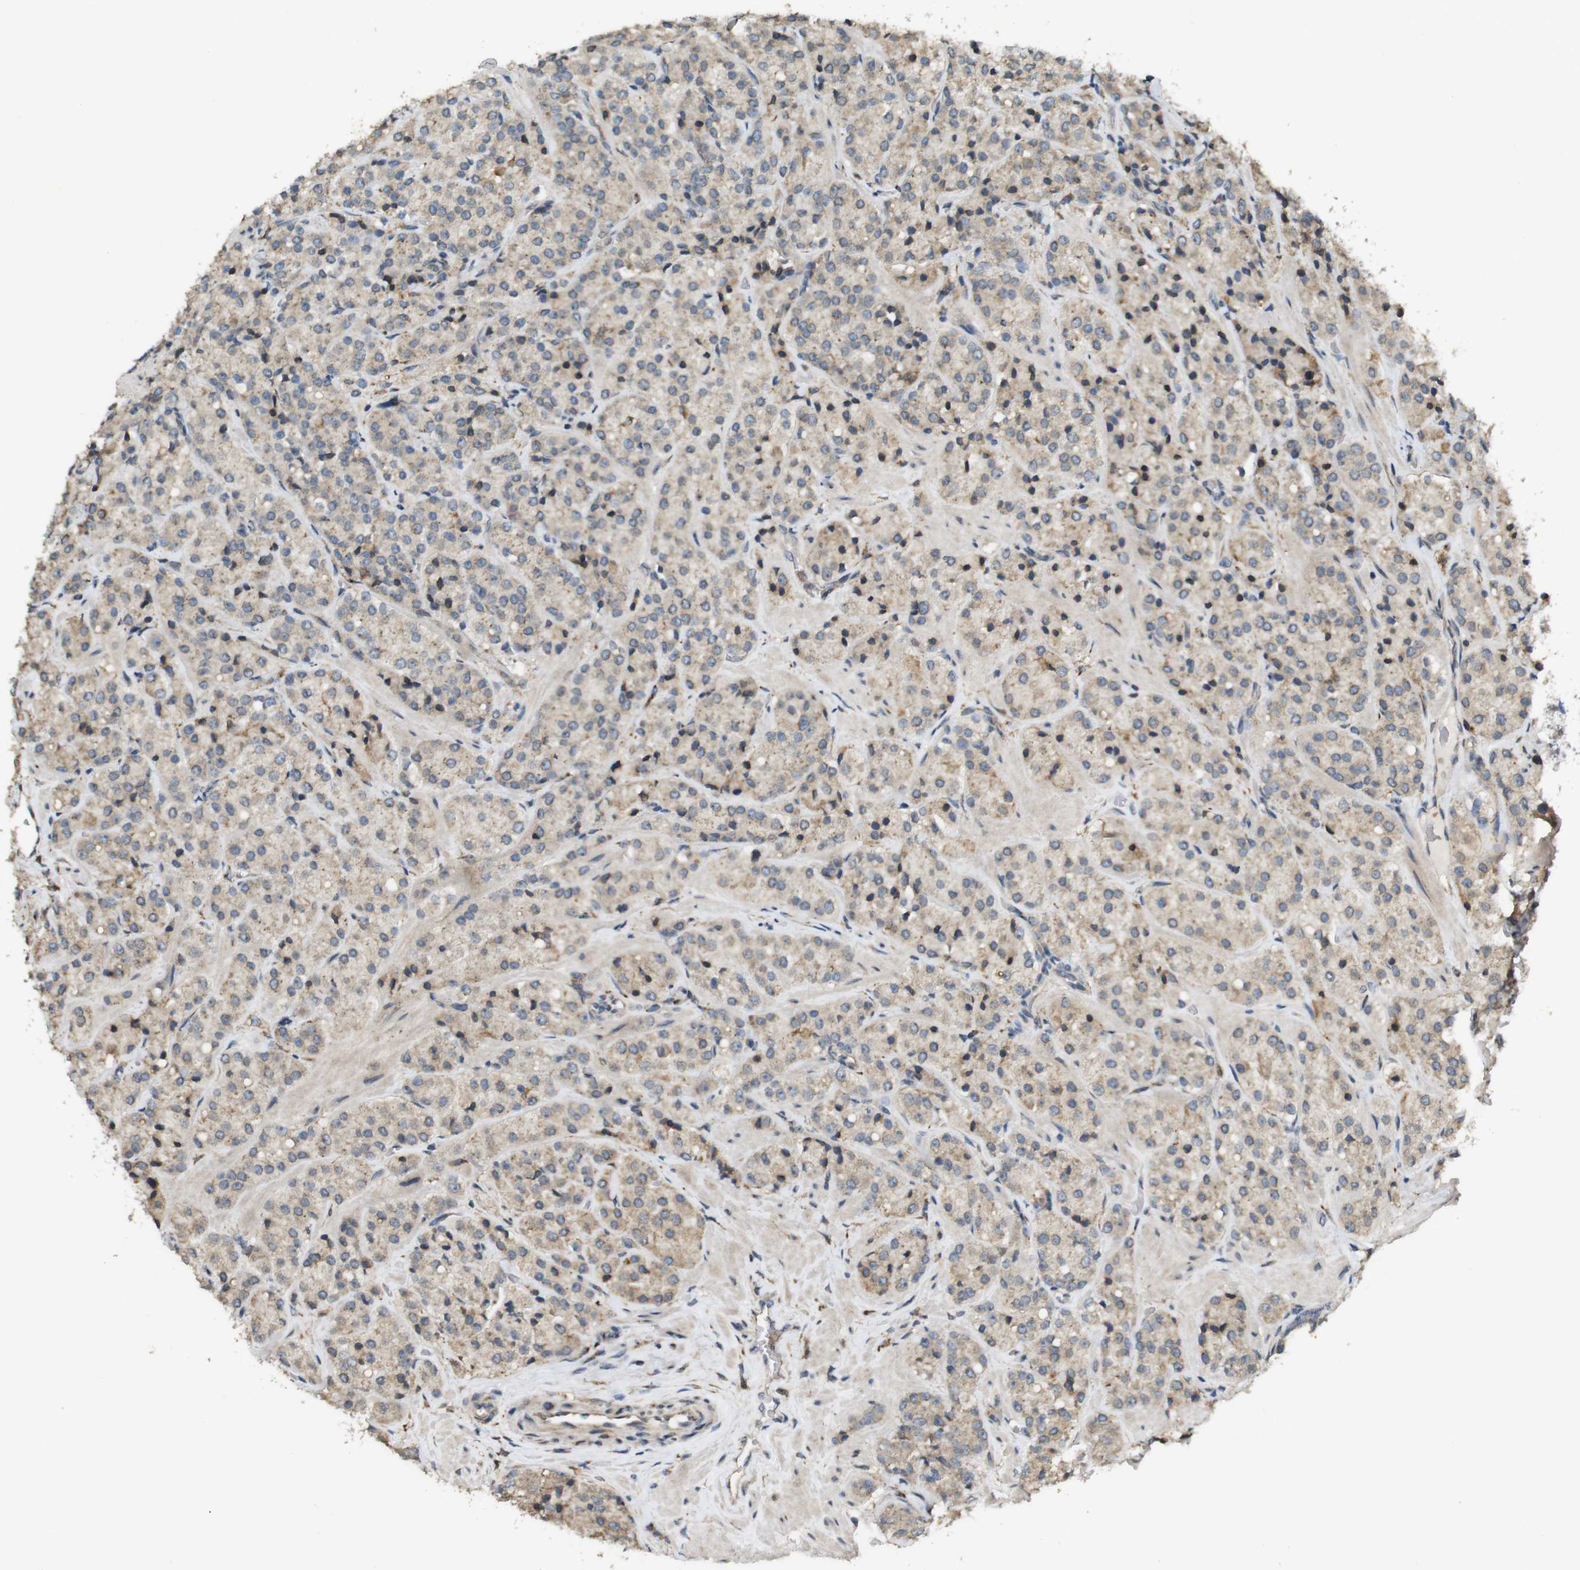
{"staining": {"intensity": "weak", "quantity": ">75%", "location": "cytoplasmic/membranous"}, "tissue": "prostate cancer", "cell_type": "Tumor cells", "image_type": "cancer", "snomed": [{"axis": "morphology", "description": "Adenocarcinoma, High grade"}, {"axis": "topography", "description": "Prostate"}], "caption": "This histopathology image shows immunohistochemistry staining of prostate cancer (adenocarcinoma (high-grade)), with low weak cytoplasmic/membranous expression in about >75% of tumor cells.", "gene": "ARHGAP24", "patient": {"sex": "male", "age": 64}}